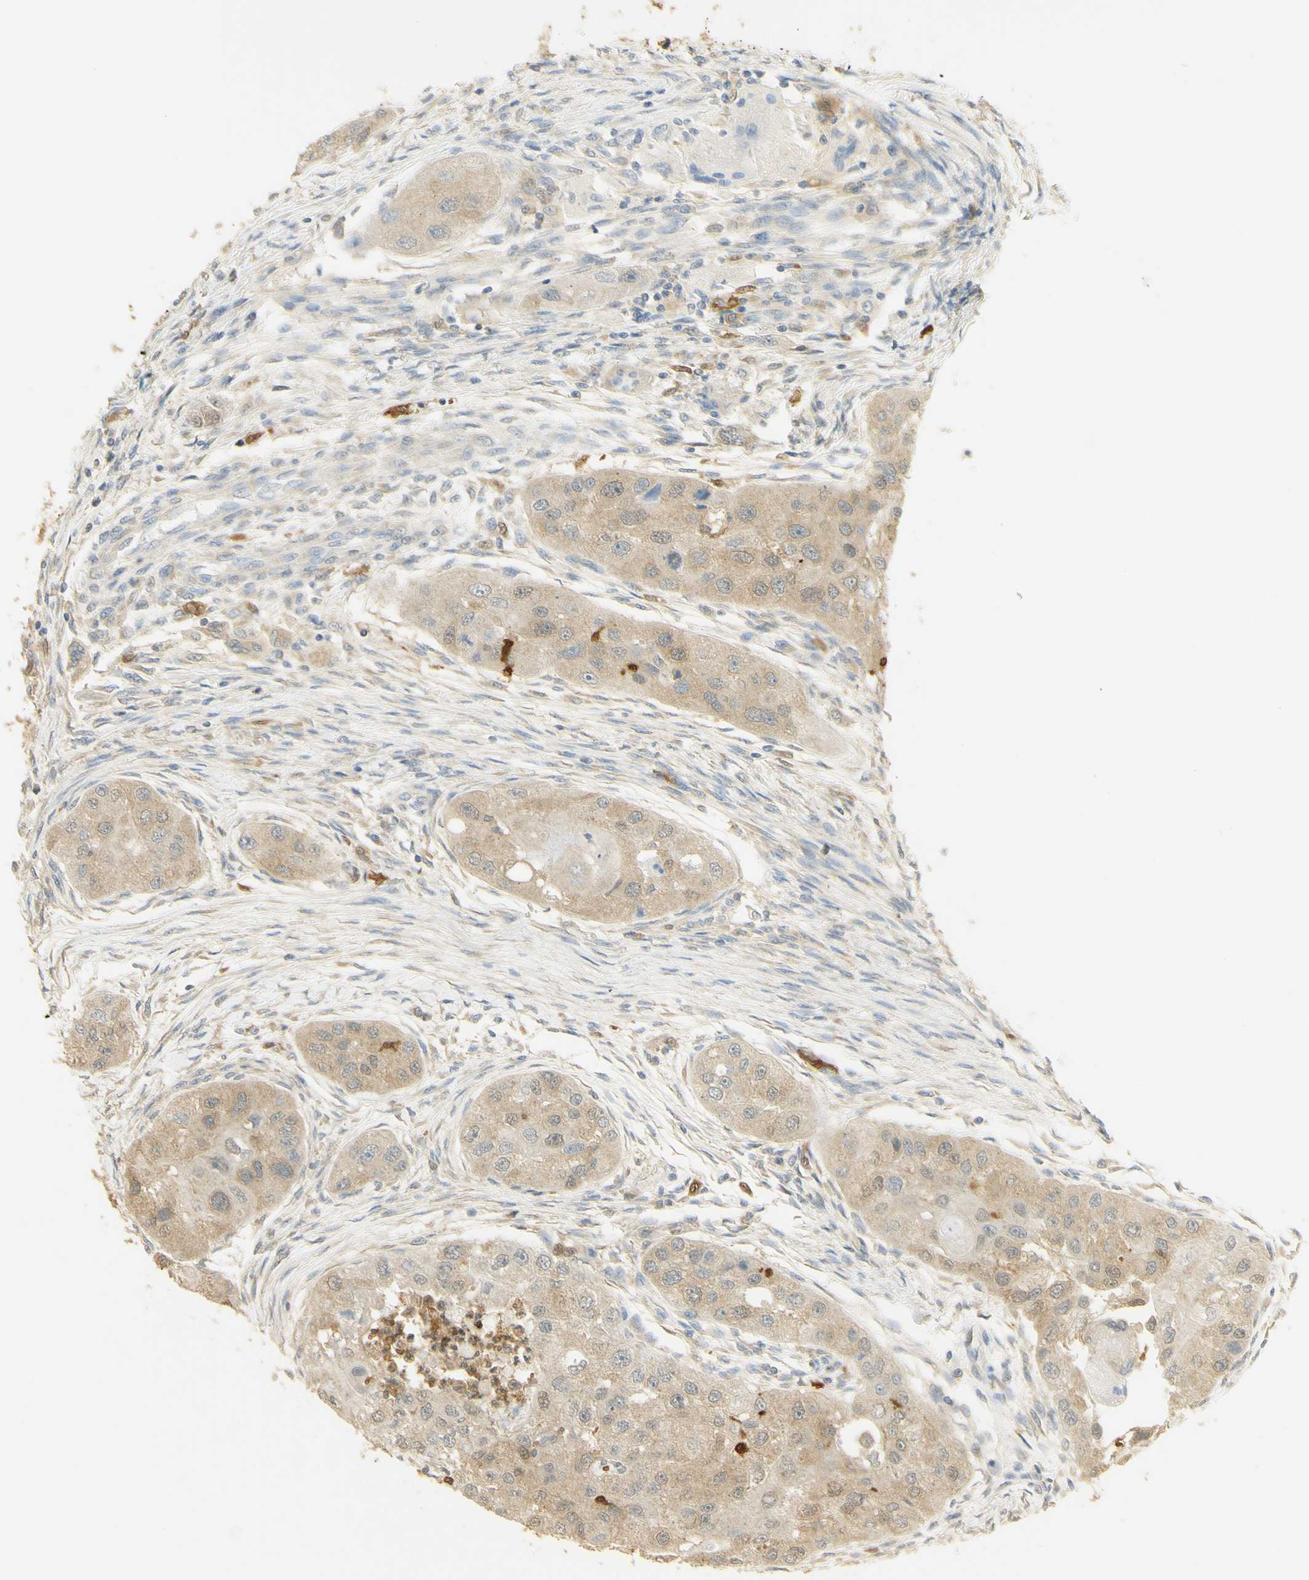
{"staining": {"intensity": "weak", "quantity": ">75%", "location": "cytoplasmic/membranous"}, "tissue": "head and neck cancer", "cell_type": "Tumor cells", "image_type": "cancer", "snomed": [{"axis": "morphology", "description": "Normal tissue, NOS"}, {"axis": "morphology", "description": "Squamous cell carcinoma, NOS"}, {"axis": "topography", "description": "Skeletal muscle"}, {"axis": "topography", "description": "Head-Neck"}], "caption": "Tumor cells display low levels of weak cytoplasmic/membranous staining in about >75% of cells in human squamous cell carcinoma (head and neck).", "gene": "PAK1", "patient": {"sex": "male", "age": 51}}